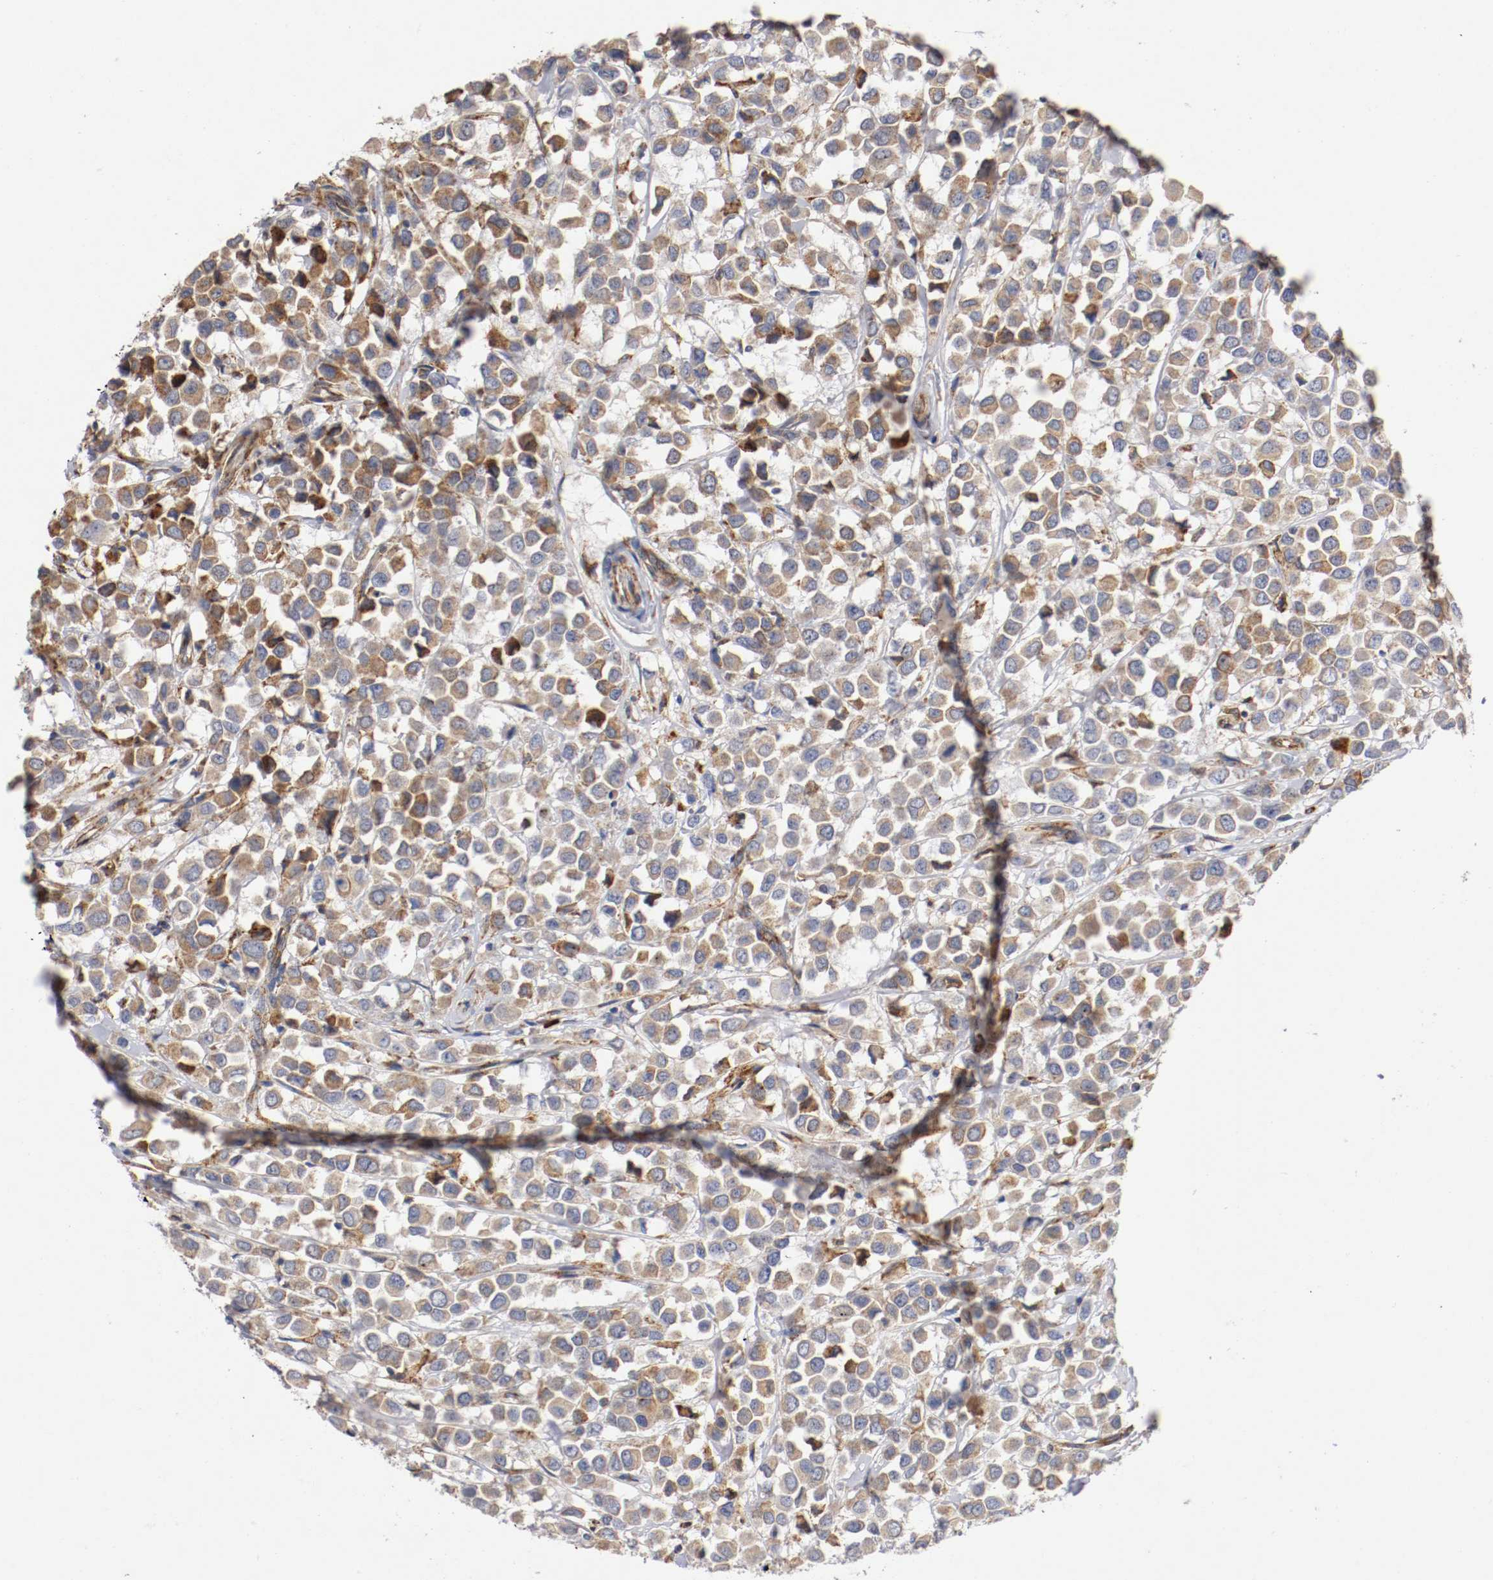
{"staining": {"intensity": "moderate", "quantity": ">75%", "location": "cytoplasmic/membranous"}, "tissue": "breast cancer", "cell_type": "Tumor cells", "image_type": "cancer", "snomed": [{"axis": "morphology", "description": "Duct carcinoma"}, {"axis": "topography", "description": "Breast"}], "caption": "Breast cancer (invasive ductal carcinoma) stained with a protein marker reveals moderate staining in tumor cells.", "gene": "TRAF2", "patient": {"sex": "female", "age": 61}}